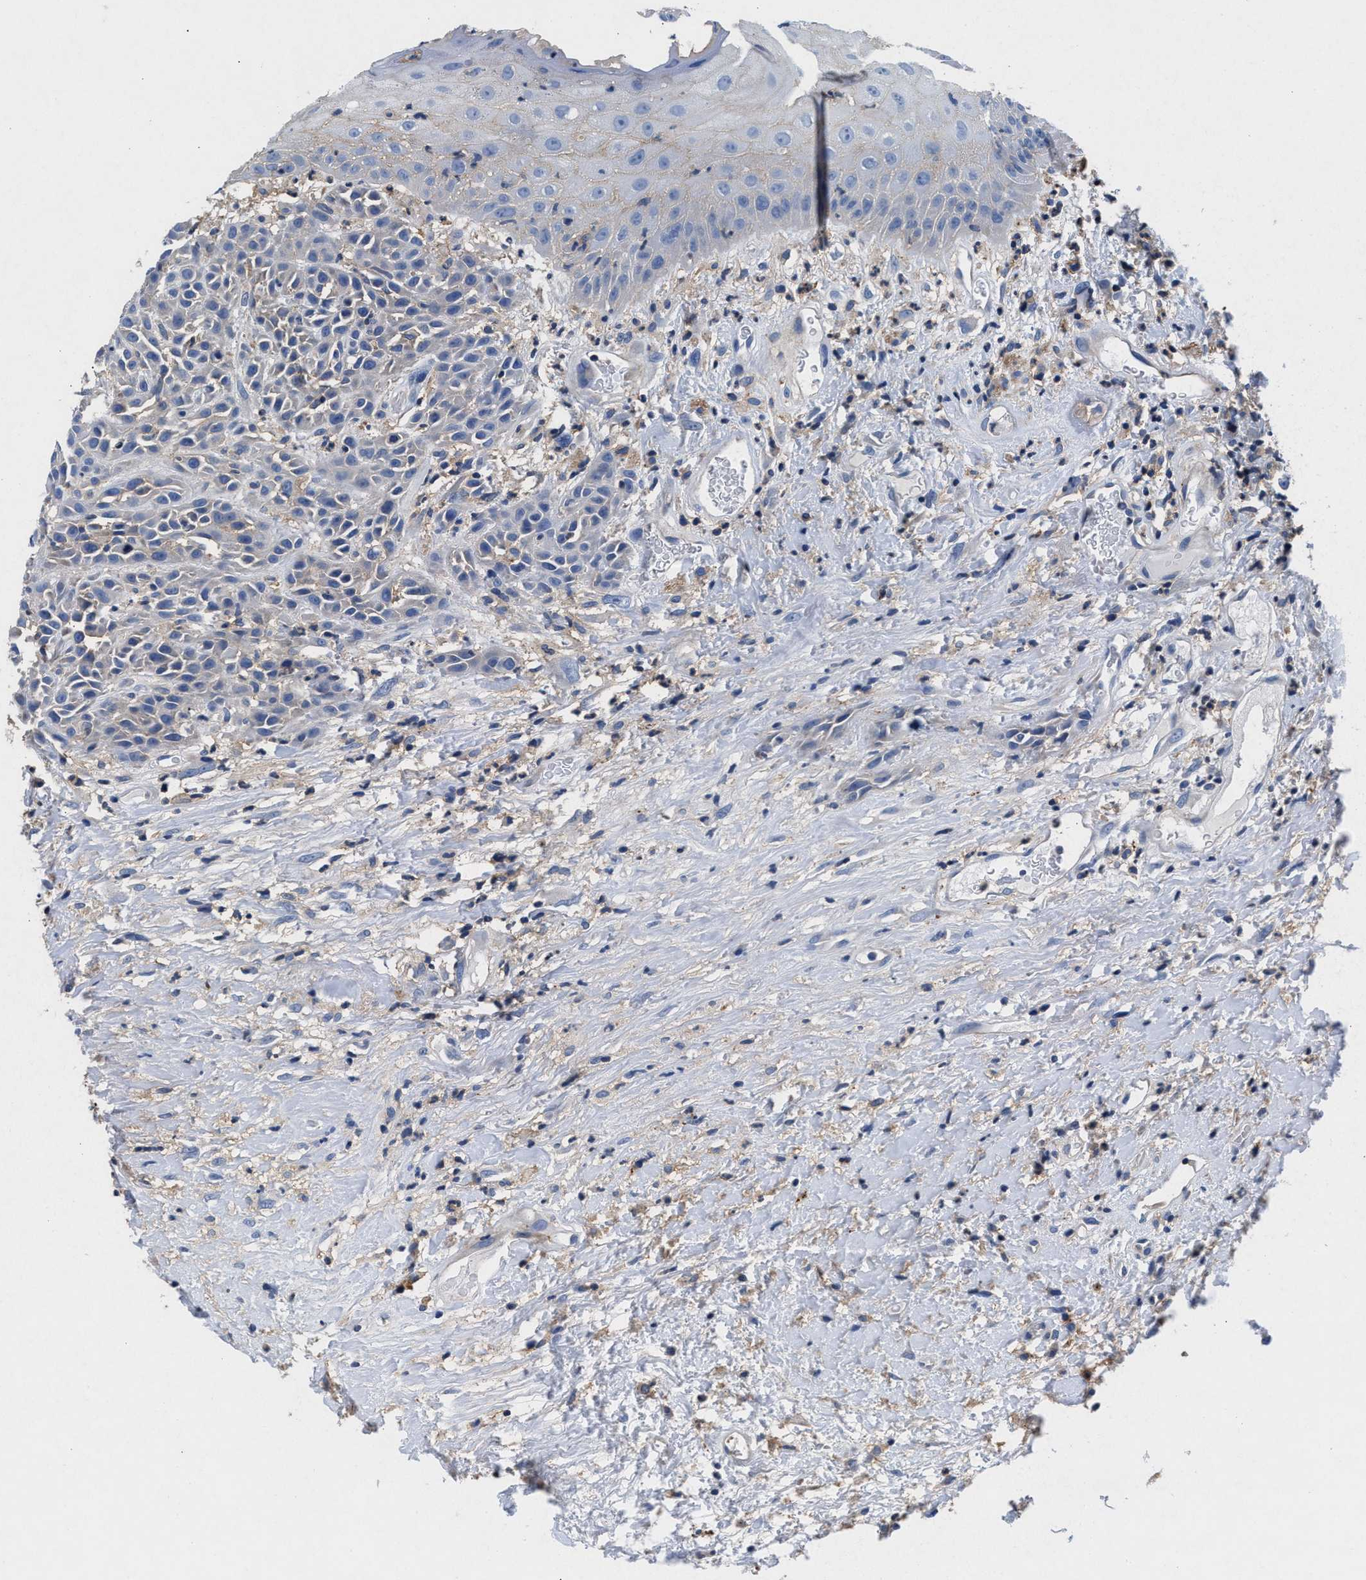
{"staining": {"intensity": "negative", "quantity": "none", "location": "none"}, "tissue": "head and neck cancer", "cell_type": "Tumor cells", "image_type": "cancer", "snomed": [{"axis": "morphology", "description": "Normal tissue, NOS"}, {"axis": "morphology", "description": "Squamous cell carcinoma, NOS"}, {"axis": "topography", "description": "Cartilage tissue"}, {"axis": "topography", "description": "Head-Neck"}], "caption": "An IHC micrograph of head and neck squamous cell carcinoma is shown. There is no staining in tumor cells of head and neck squamous cell carcinoma.", "gene": "GNAI3", "patient": {"sex": "male", "age": 62}}